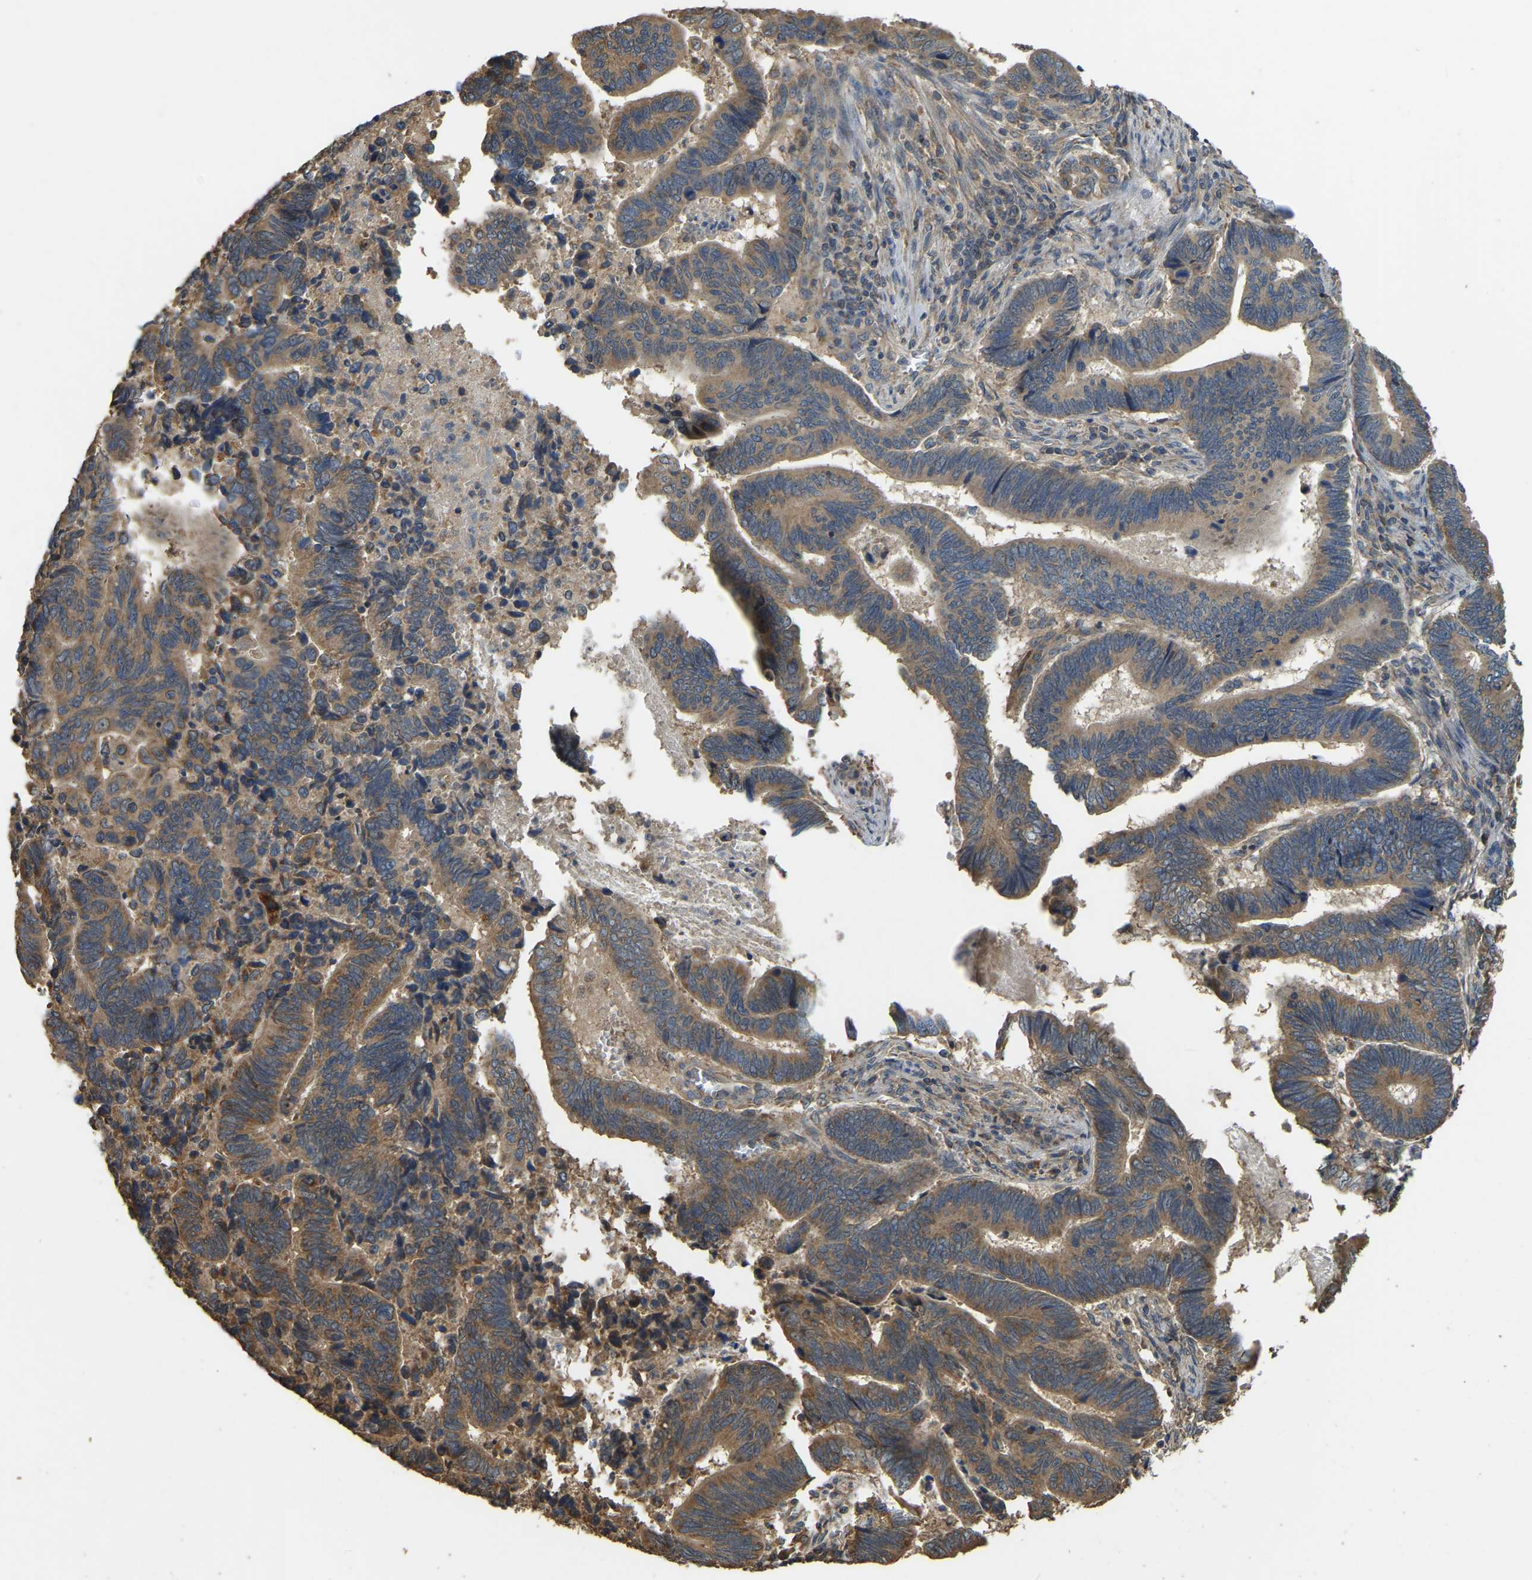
{"staining": {"intensity": "moderate", "quantity": ">75%", "location": "cytoplasmic/membranous"}, "tissue": "pancreatic cancer", "cell_type": "Tumor cells", "image_type": "cancer", "snomed": [{"axis": "morphology", "description": "Adenocarcinoma, NOS"}, {"axis": "topography", "description": "Pancreas"}], "caption": "A photomicrograph of human pancreatic cancer stained for a protein demonstrates moderate cytoplasmic/membranous brown staining in tumor cells.", "gene": "GNG2", "patient": {"sex": "female", "age": 70}}